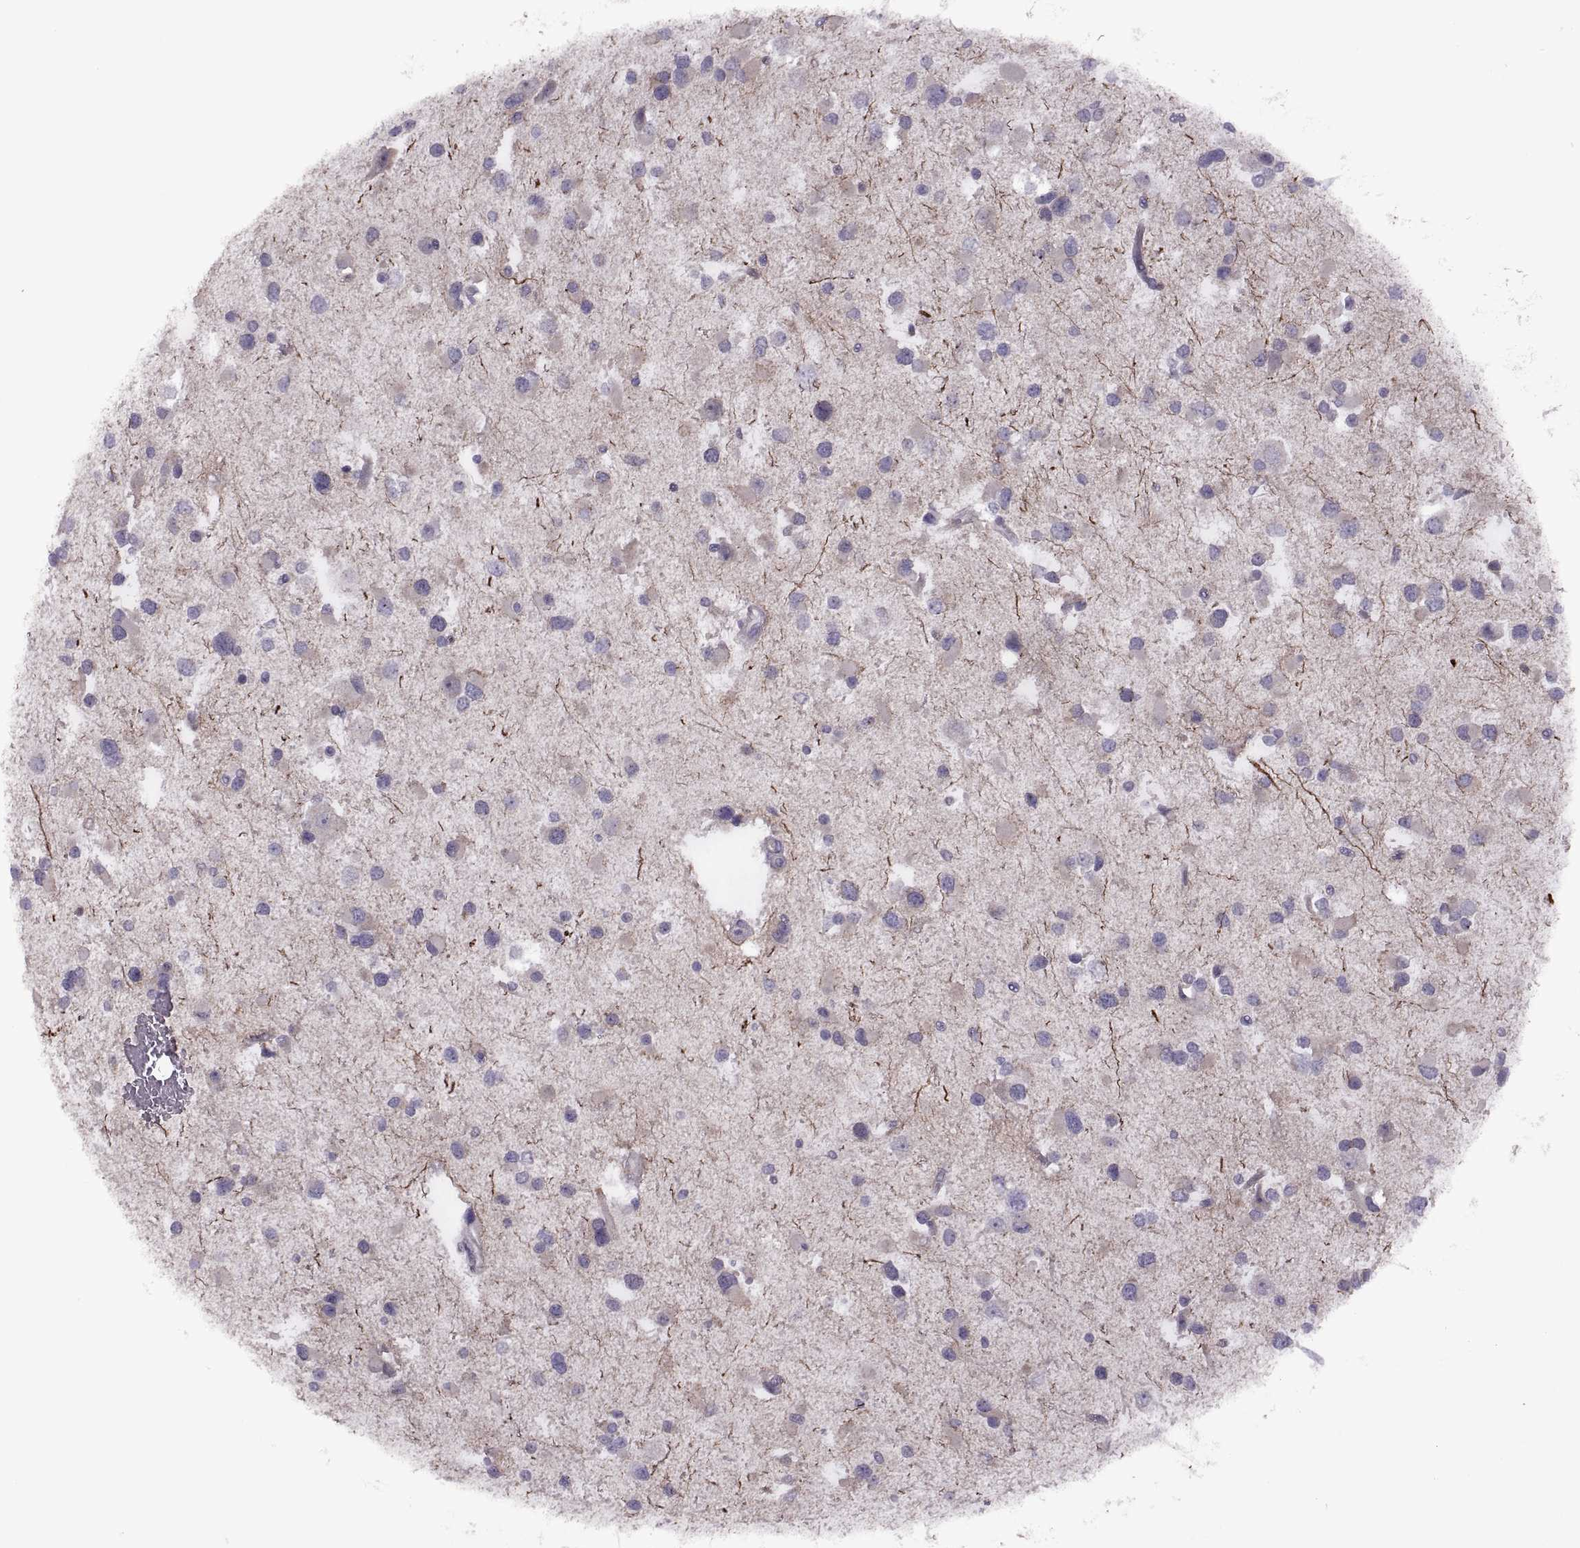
{"staining": {"intensity": "negative", "quantity": "none", "location": "none"}, "tissue": "glioma", "cell_type": "Tumor cells", "image_type": "cancer", "snomed": [{"axis": "morphology", "description": "Glioma, malignant, Low grade"}, {"axis": "topography", "description": "Brain"}], "caption": "Tumor cells show no significant protein positivity in malignant glioma (low-grade). The staining was performed using DAB (3,3'-diaminobenzidine) to visualize the protein expression in brown, while the nuclei were stained in blue with hematoxylin (Magnification: 20x).", "gene": "RIPK4", "patient": {"sex": "female", "age": 32}}